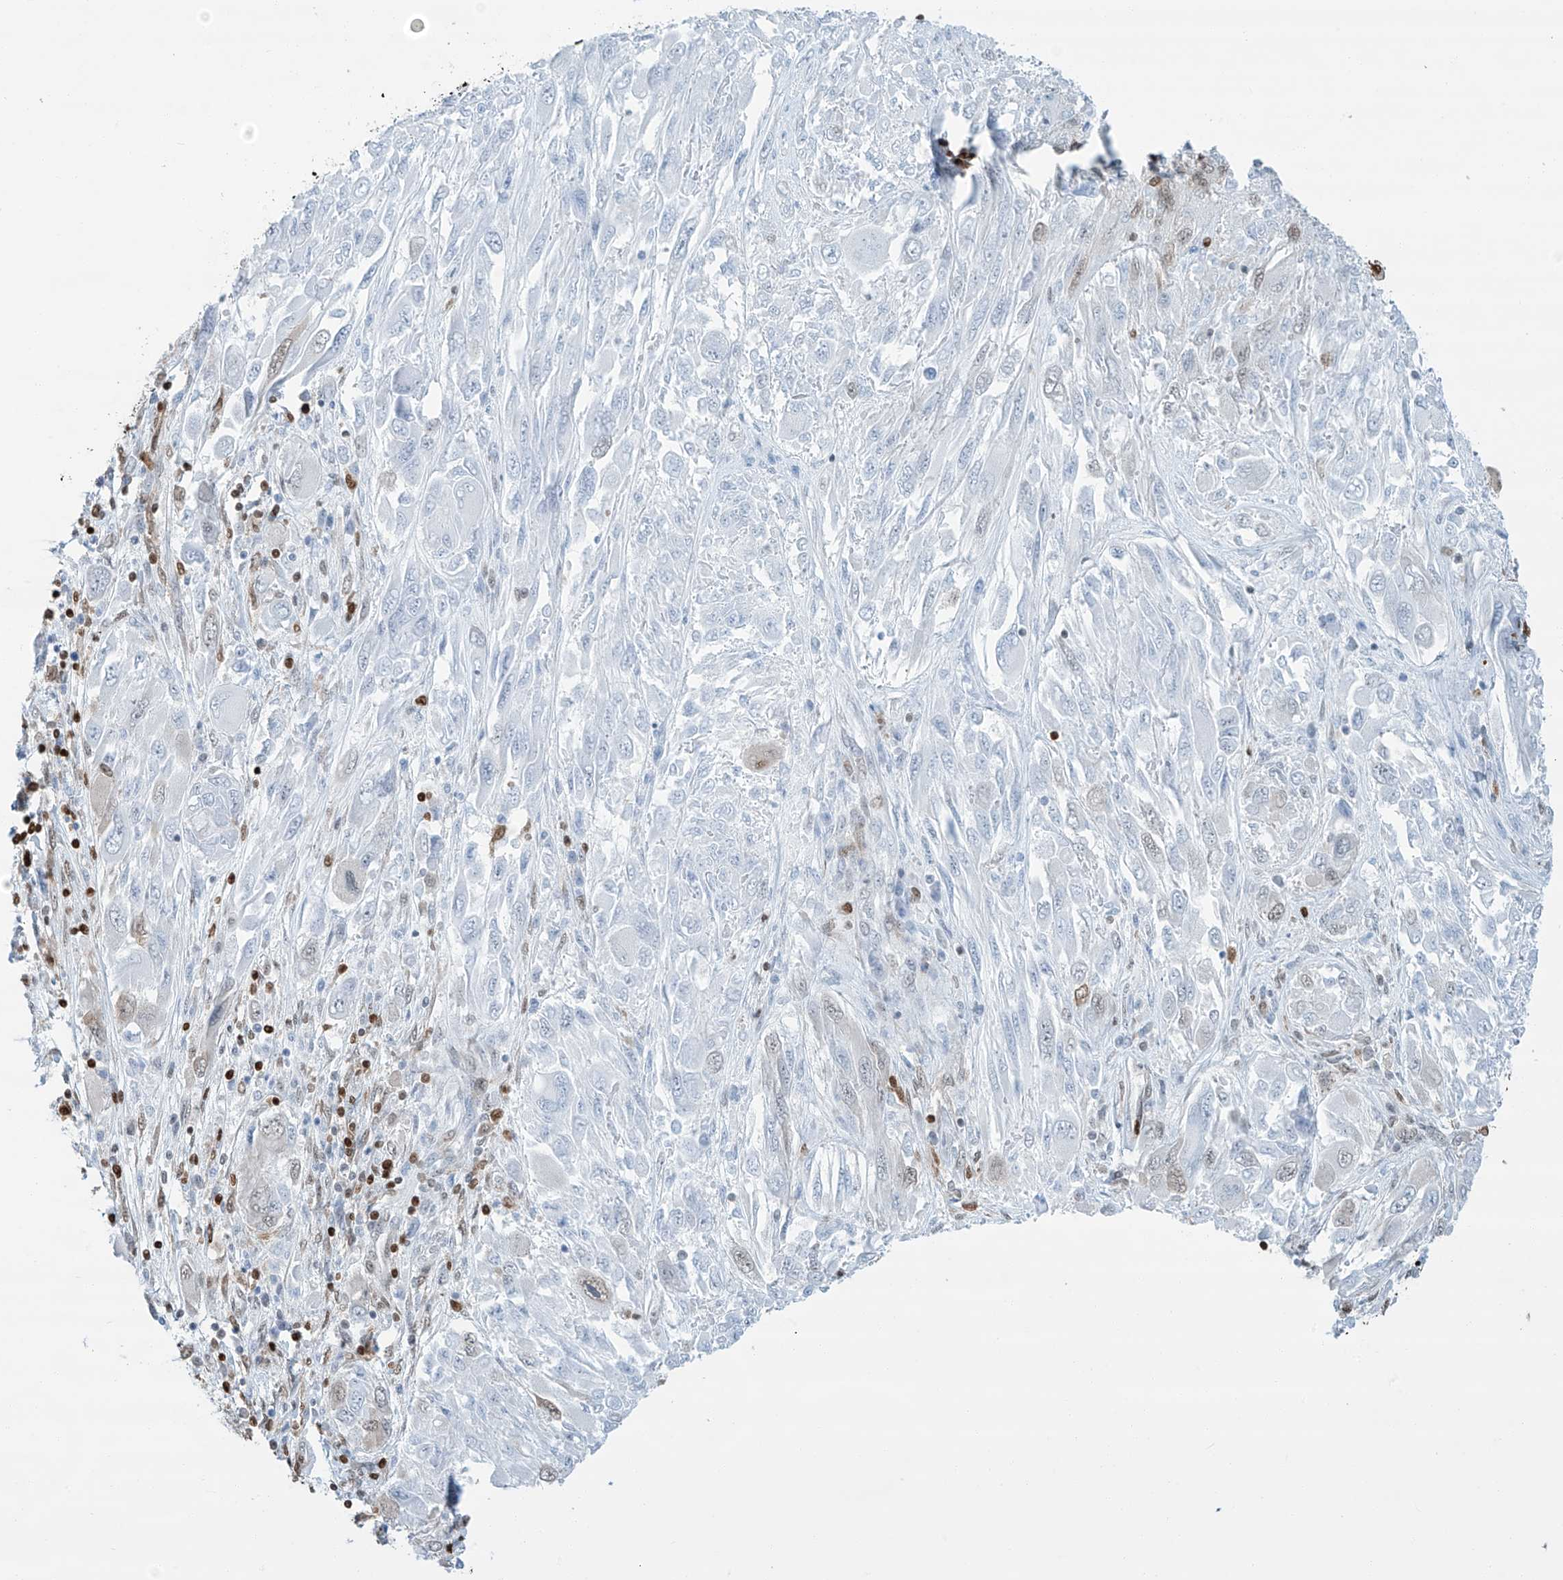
{"staining": {"intensity": "weak", "quantity": "<25%", "location": "nuclear"}, "tissue": "melanoma", "cell_type": "Tumor cells", "image_type": "cancer", "snomed": [{"axis": "morphology", "description": "Malignant melanoma, NOS"}, {"axis": "topography", "description": "Skin"}], "caption": "There is no significant staining in tumor cells of malignant melanoma. (Brightfield microscopy of DAB immunohistochemistry (IHC) at high magnification).", "gene": "SARNP", "patient": {"sex": "female", "age": 91}}